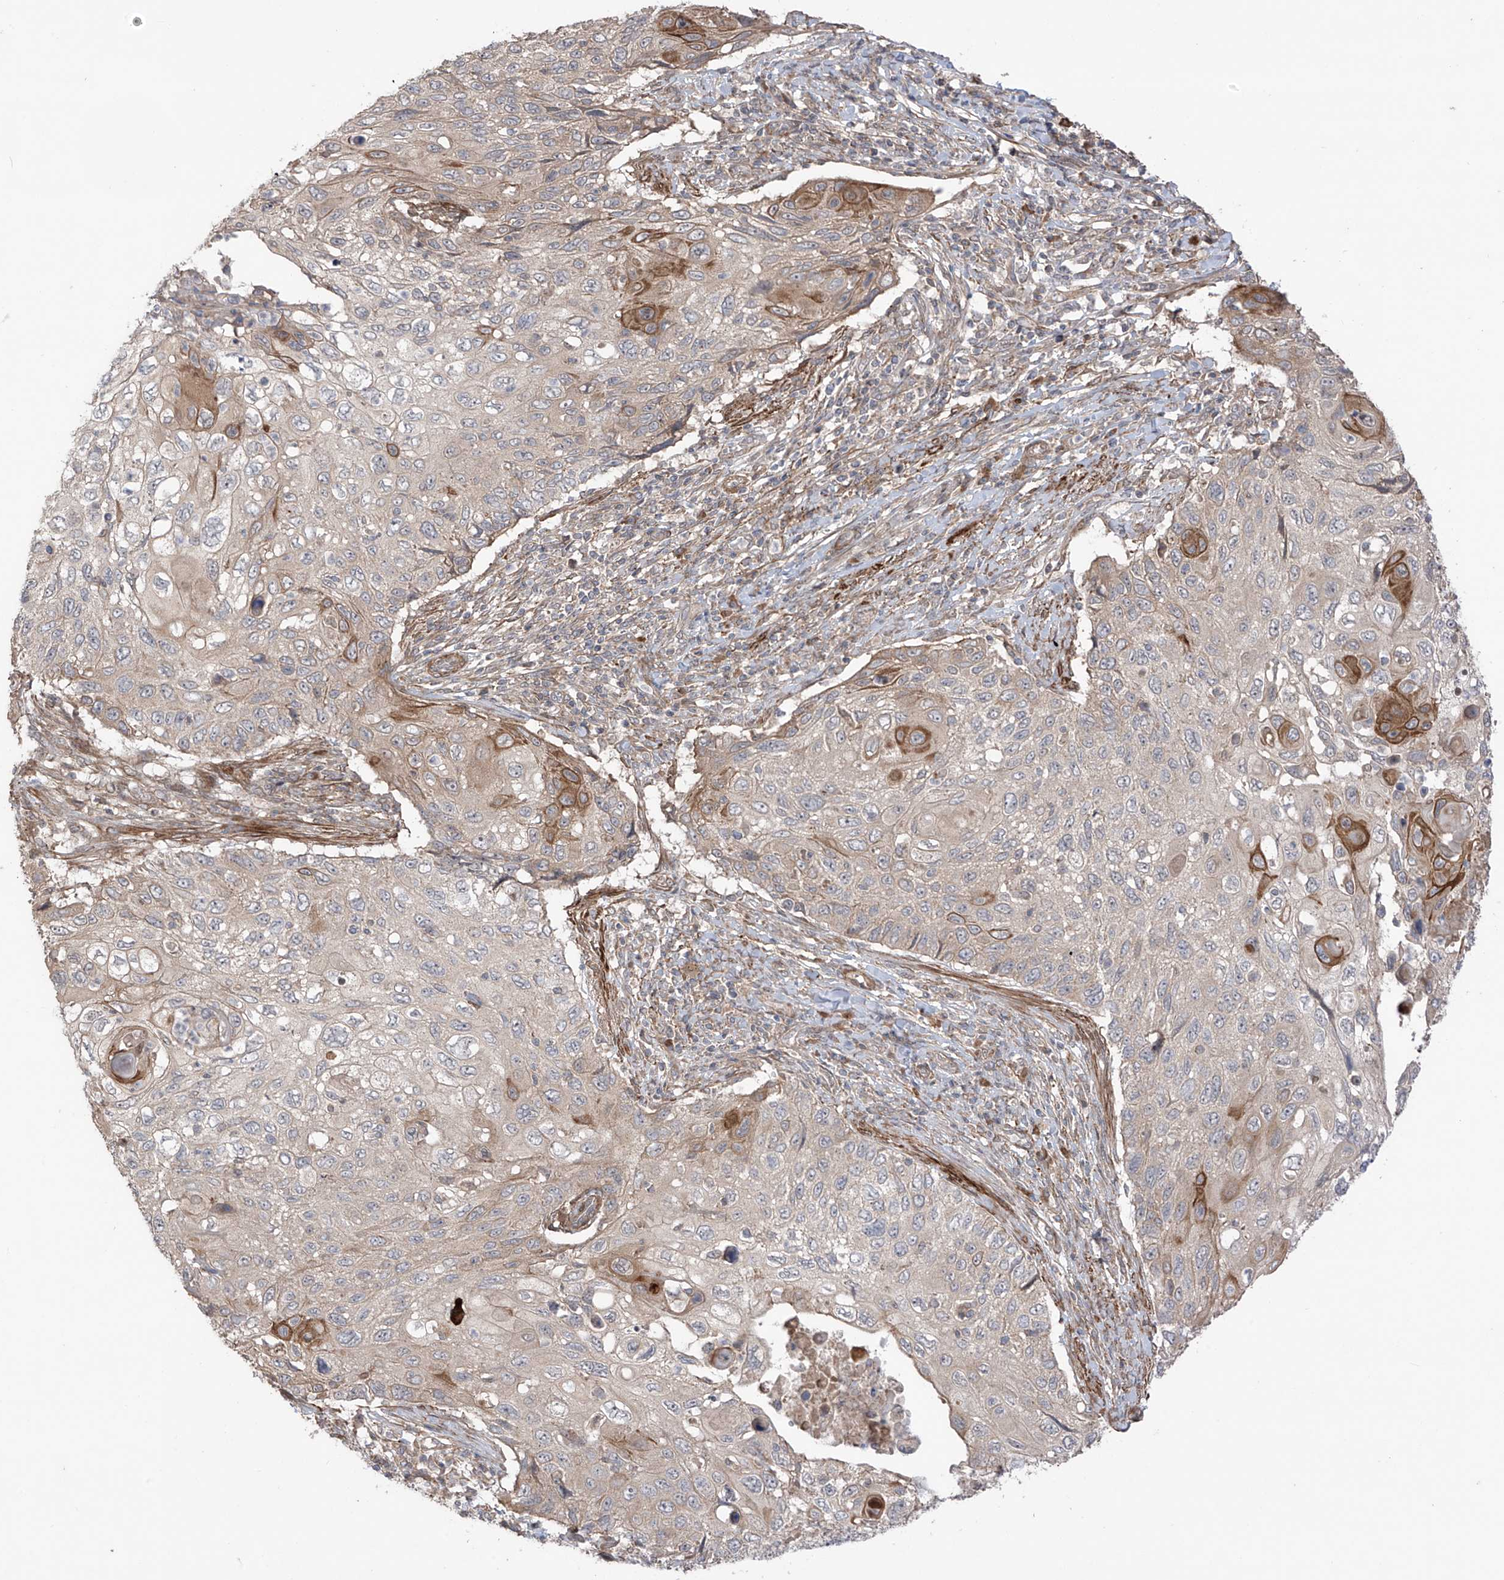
{"staining": {"intensity": "moderate", "quantity": "<25%", "location": "cytoplasmic/membranous"}, "tissue": "cervical cancer", "cell_type": "Tumor cells", "image_type": "cancer", "snomed": [{"axis": "morphology", "description": "Squamous cell carcinoma, NOS"}, {"axis": "topography", "description": "Cervix"}], "caption": "Human squamous cell carcinoma (cervical) stained with a protein marker exhibits moderate staining in tumor cells.", "gene": "LRRC74A", "patient": {"sex": "female", "age": 70}}